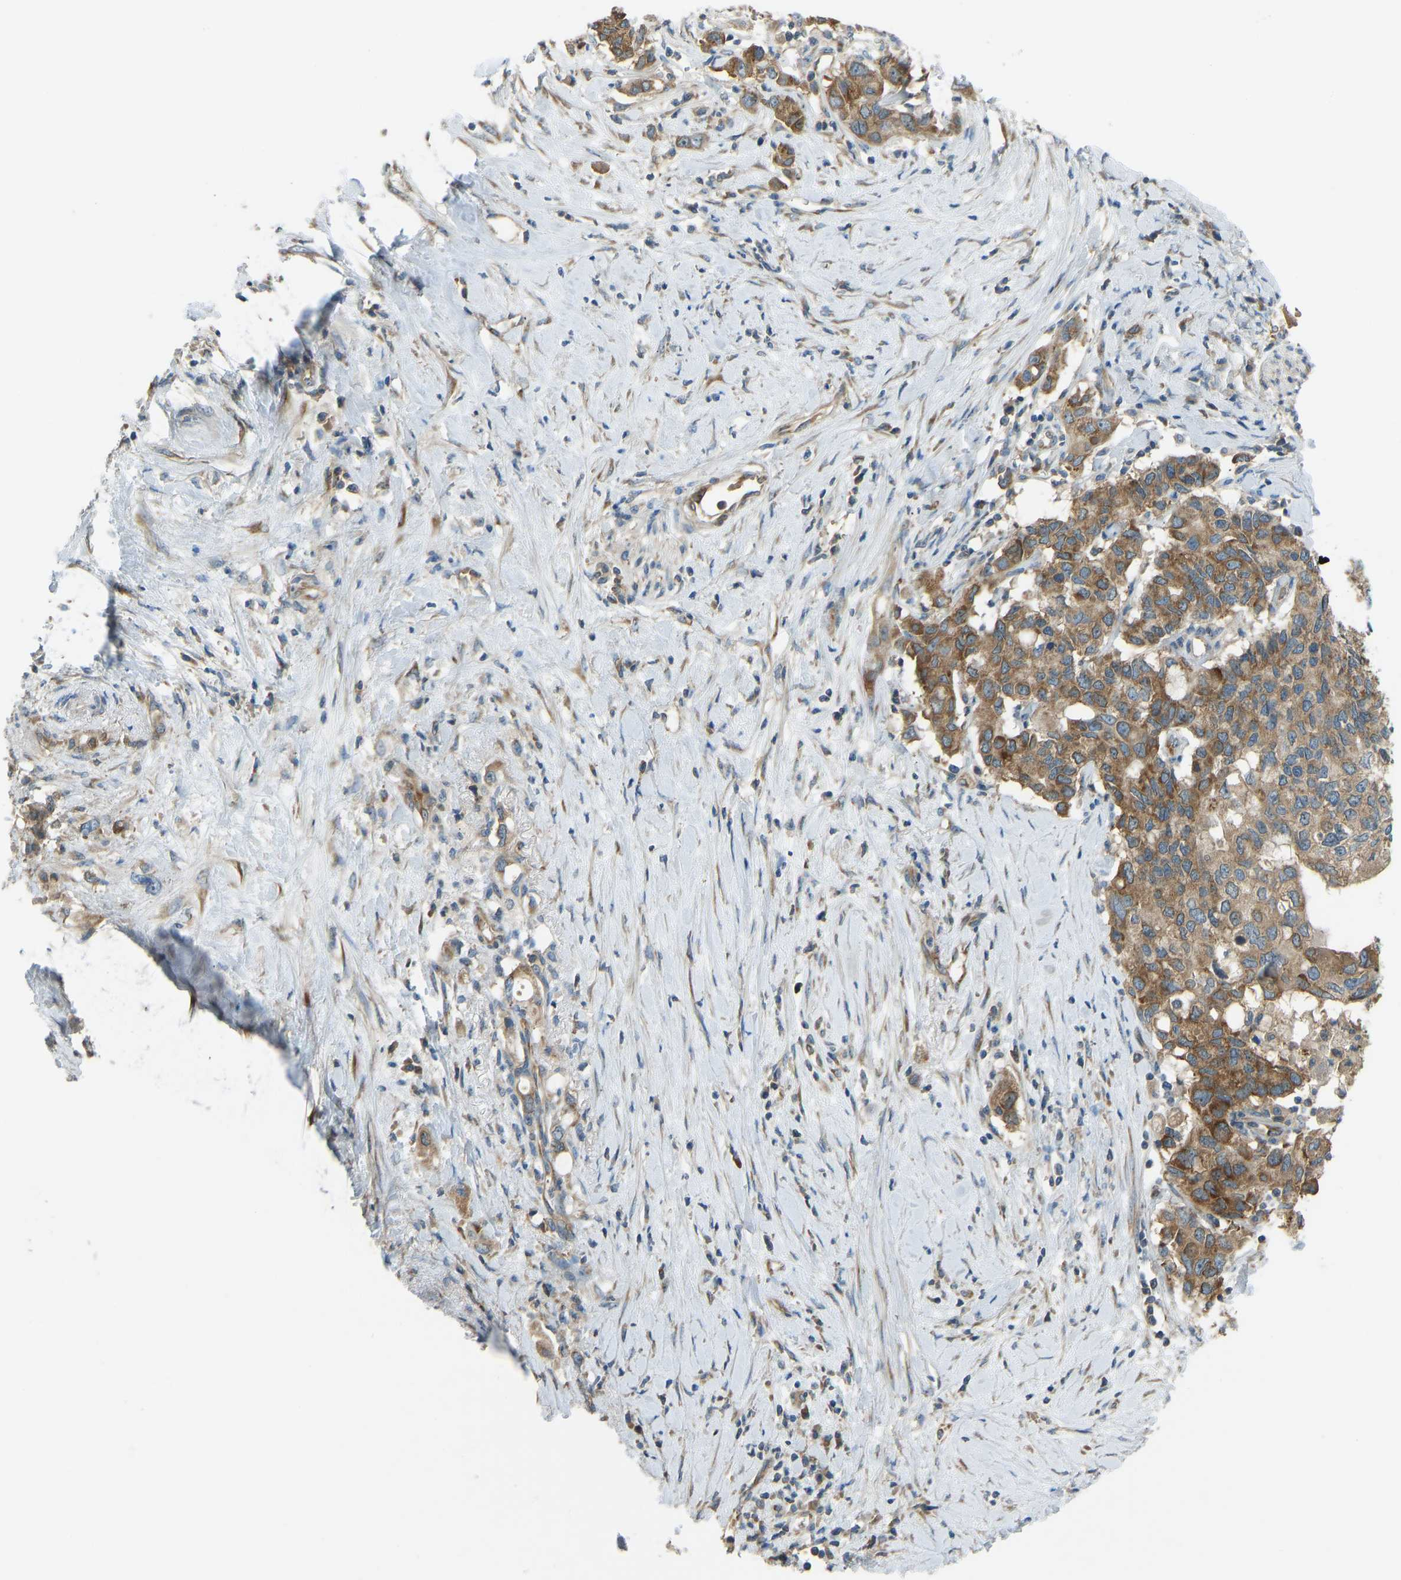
{"staining": {"intensity": "moderate", "quantity": ">75%", "location": "cytoplasmic/membranous"}, "tissue": "pancreatic cancer", "cell_type": "Tumor cells", "image_type": "cancer", "snomed": [{"axis": "morphology", "description": "Adenocarcinoma, NOS"}, {"axis": "topography", "description": "Pancreas"}], "caption": "A brown stain labels moderate cytoplasmic/membranous expression of a protein in pancreatic cancer tumor cells.", "gene": "STAU2", "patient": {"sex": "female", "age": 56}}